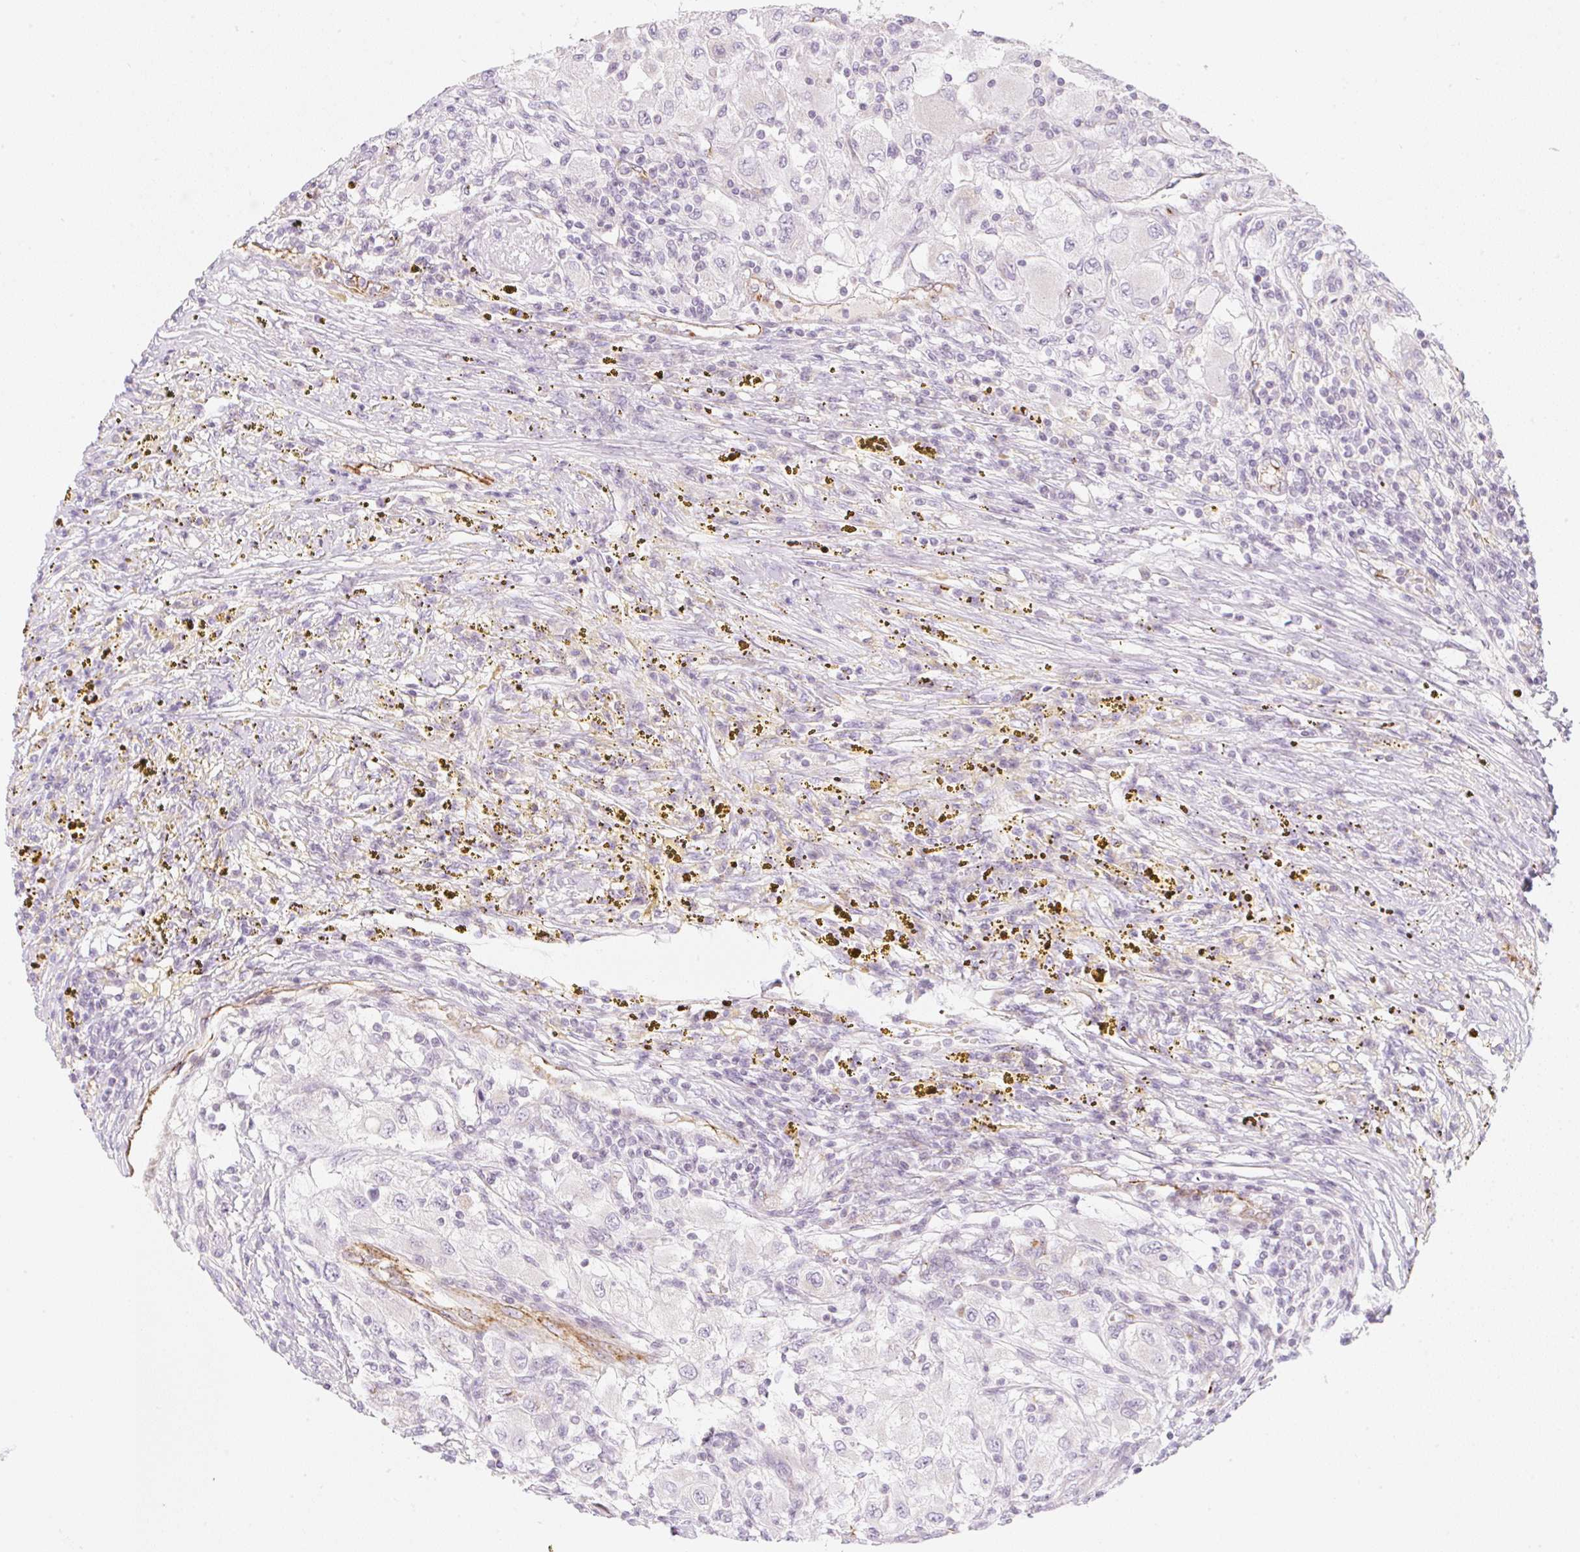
{"staining": {"intensity": "negative", "quantity": "none", "location": "none"}, "tissue": "renal cancer", "cell_type": "Tumor cells", "image_type": "cancer", "snomed": [{"axis": "morphology", "description": "Adenocarcinoma, NOS"}, {"axis": "topography", "description": "Kidney"}], "caption": "Human renal adenocarcinoma stained for a protein using IHC shows no expression in tumor cells.", "gene": "CASKIN1", "patient": {"sex": "female", "age": 67}}